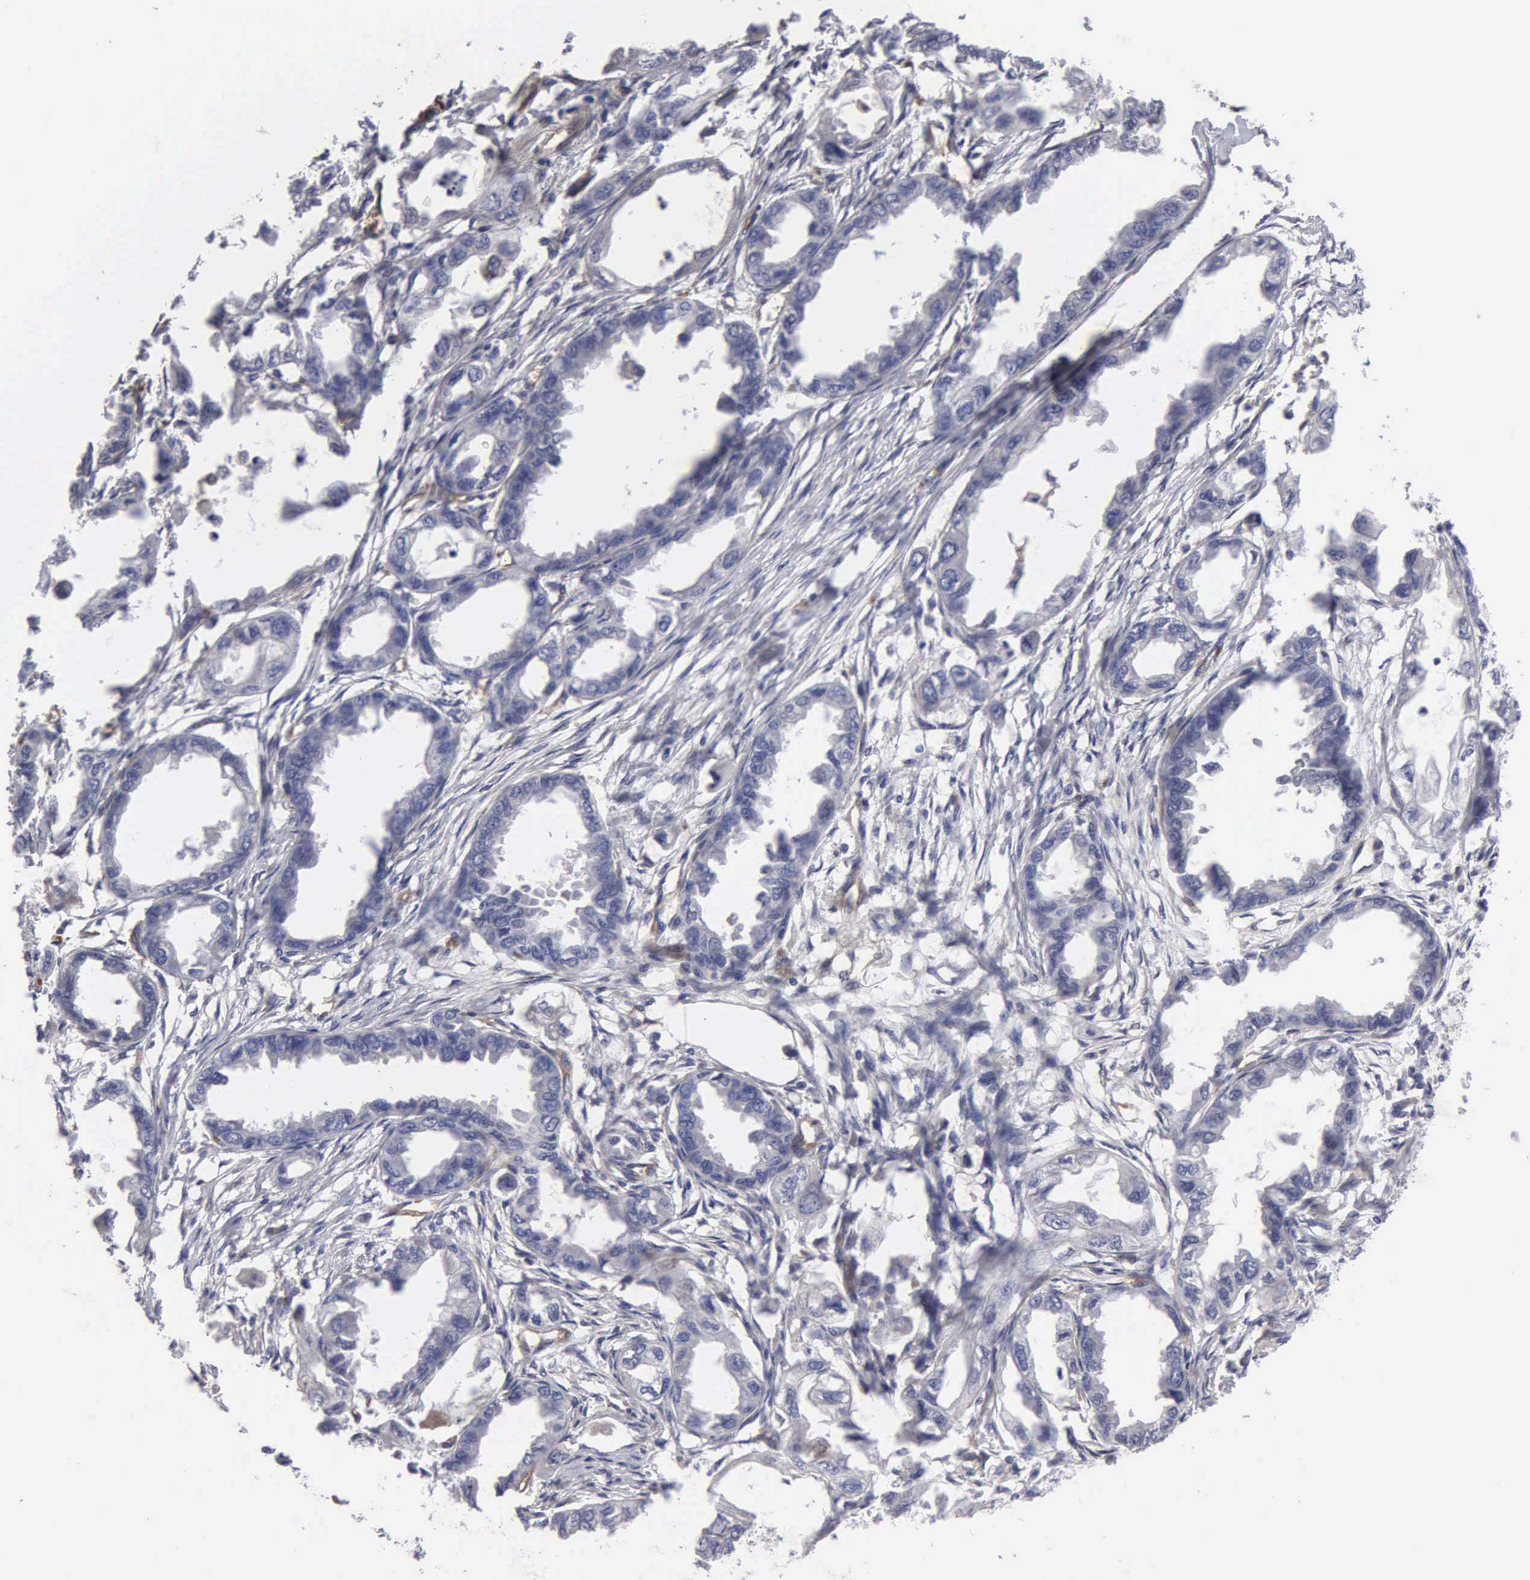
{"staining": {"intensity": "weak", "quantity": "<25%", "location": "cytoplasmic/membranous"}, "tissue": "endometrial cancer", "cell_type": "Tumor cells", "image_type": "cancer", "snomed": [{"axis": "morphology", "description": "Adenocarcinoma, NOS"}, {"axis": "topography", "description": "Endometrium"}], "caption": "Tumor cells are negative for protein expression in human endometrial cancer (adenocarcinoma). (Brightfield microscopy of DAB (3,3'-diaminobenzidine) immunohistochemistry at high magnification).", "gene": "RDX", "patient": {"sex": "female", "age": 67}}